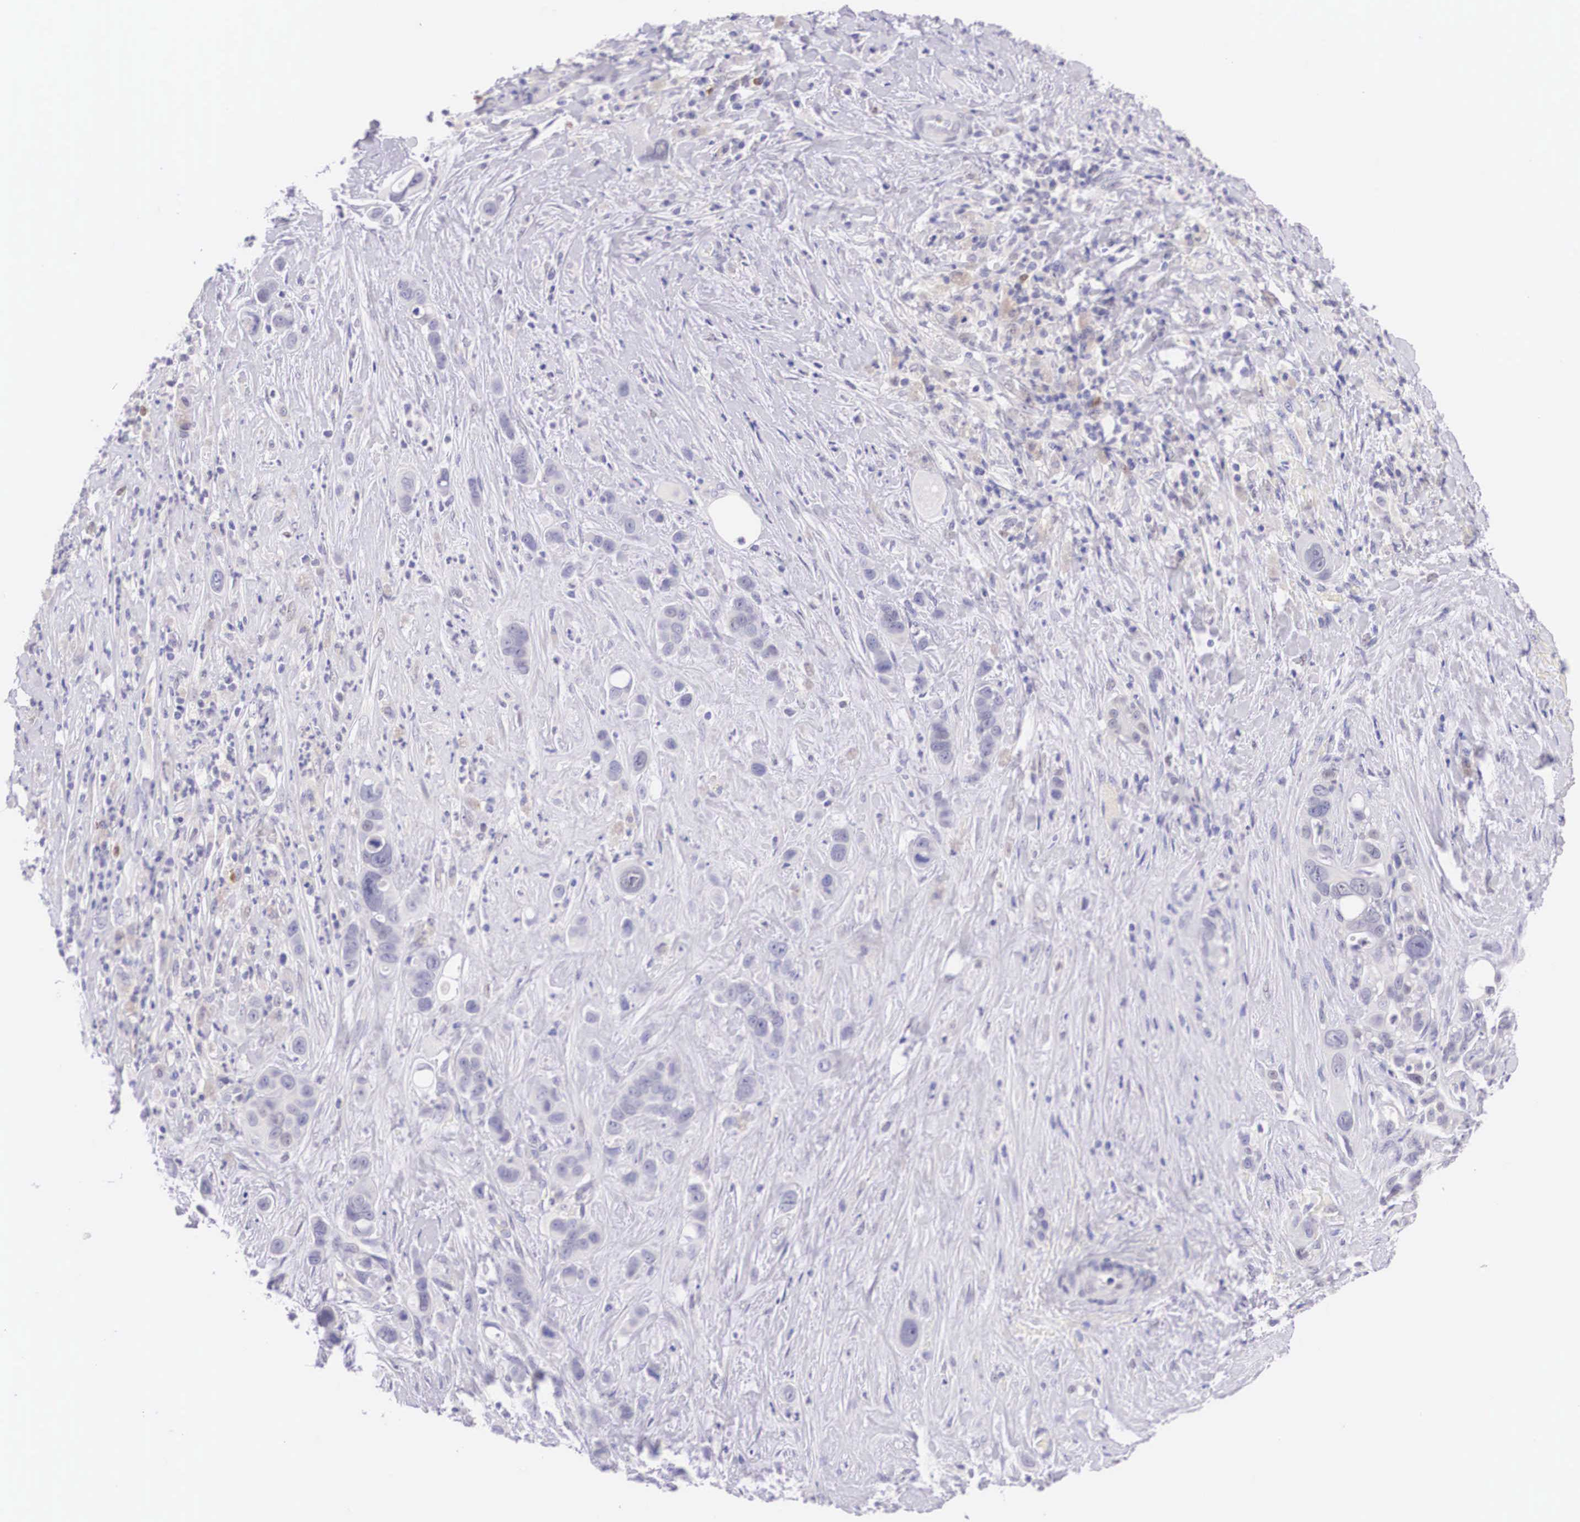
{"staining": {"intensity": "negative", "quantity": "none", "location": "none"}, "tissue": "liver cancer", "cell_type": "Tumor cells", "image_type": "cancer", "snomed": [{"axis": "morphology", "description": "Cholangiocarcinoma"}, {"axis": "topography", "description": "Liver"}], "caption": "Tumor cells are negative for brown protein staining in liver cholangiocarcinoma. The staining was performed using DAB (3,3'-diaminobenzidine) to visualize the protein expression in brown, while the nuclei were stained in blue with hematoxylin (Magnification: 20x).", "gene": "BCL6", "patient": {"sex": "female", "age": 79}}